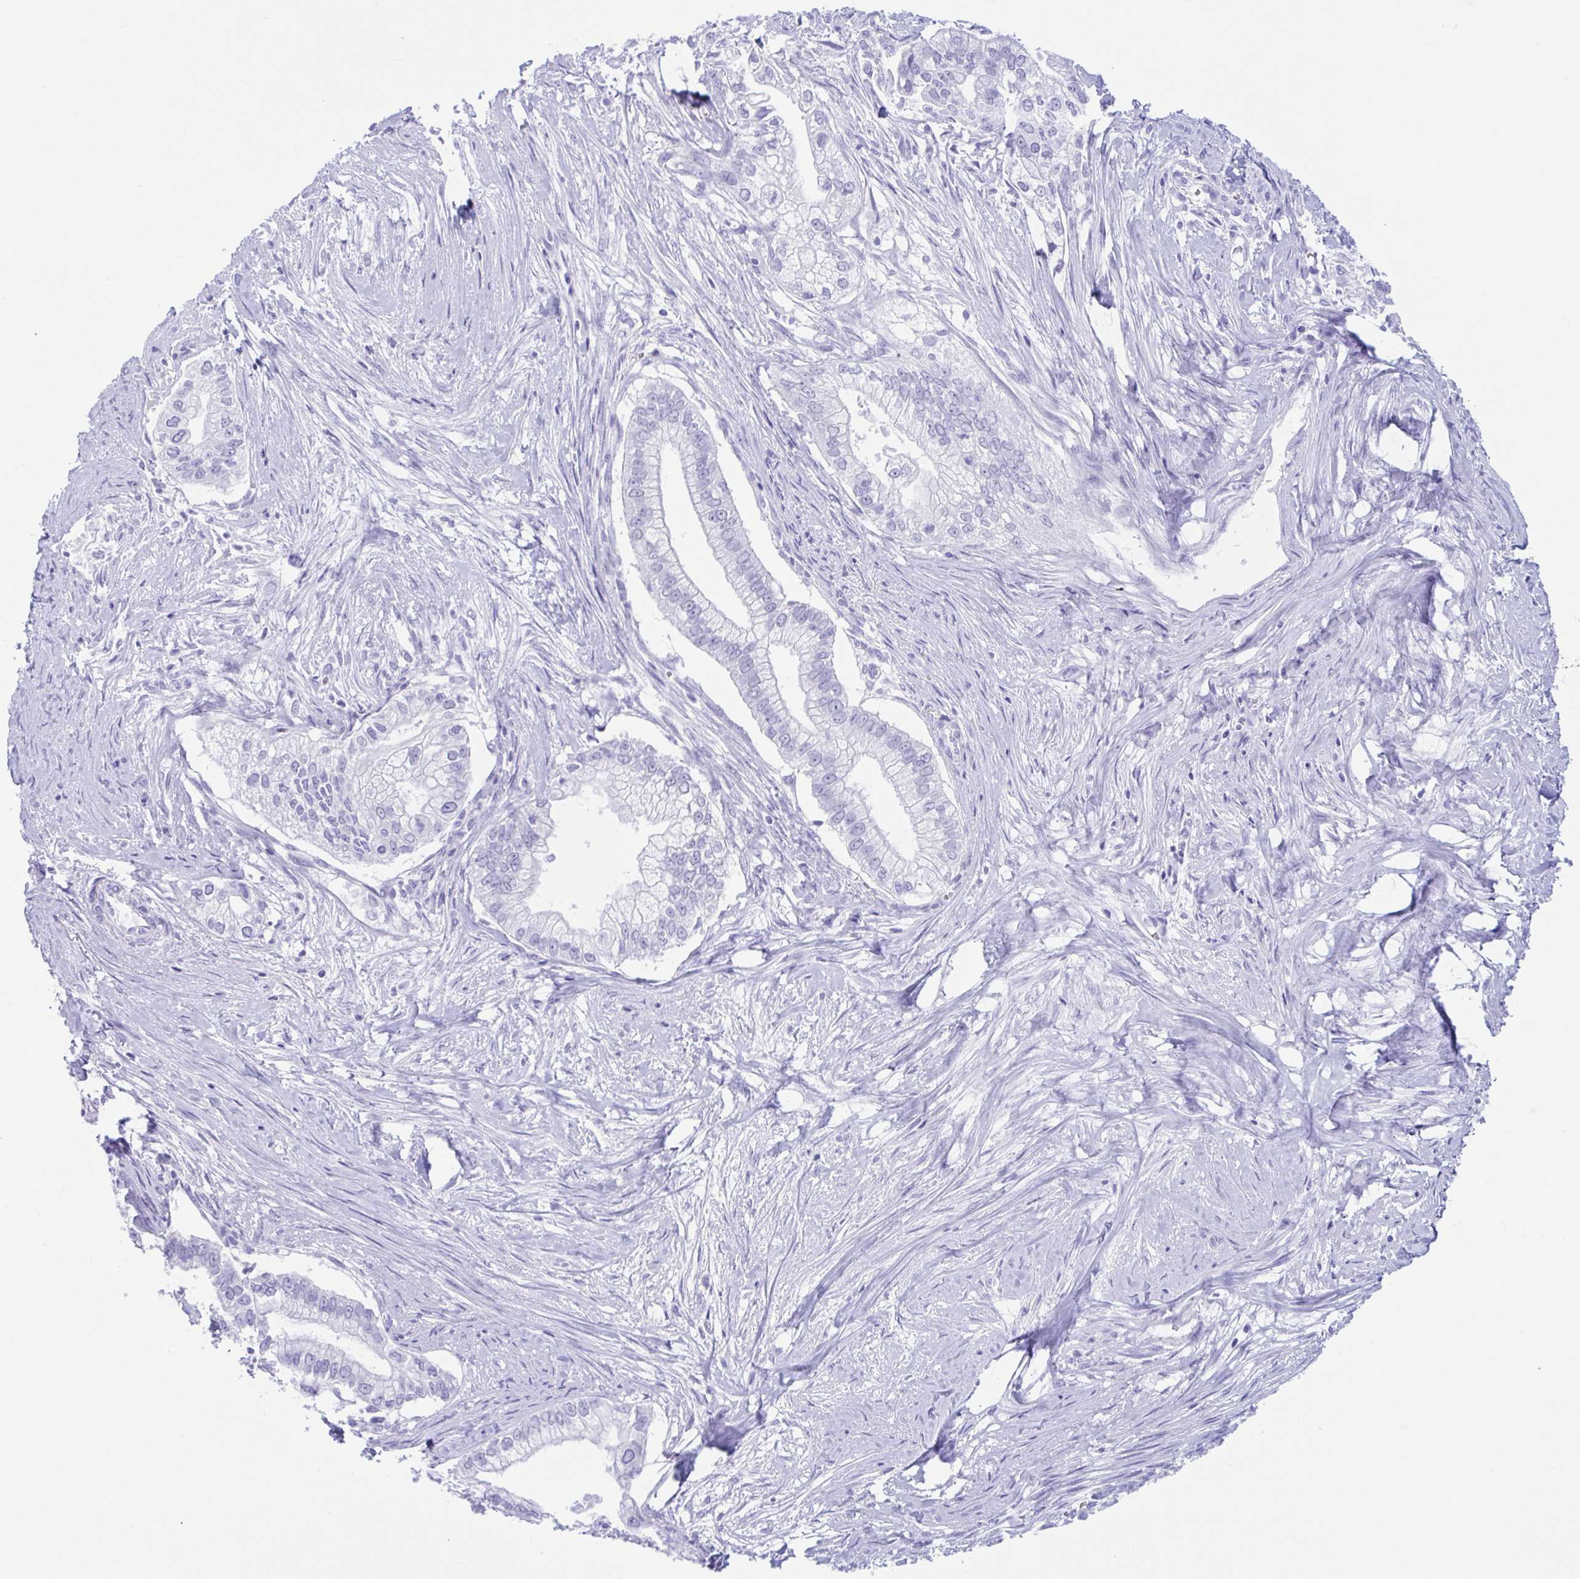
{"staining": {"intensity": "negative", "quantity": "none", "location": "none"}, "tissue": "pancreatic cancer", "cell_type": "Tumor cells", "image_type": "cancer", "snomed": [{"axis": "morphology", "description": "Adenocarcinoma, NOS"}, {"axis": "topography", "description": "Pancreas"}], "caption": "An IHC image of pancreatic adenocarcinoma is shown. There is no staining in tumor cells of pancreatic adenocarcinoma.", "gene": "TMEM35A", "patient": {"sex": "male", "age": 70}}